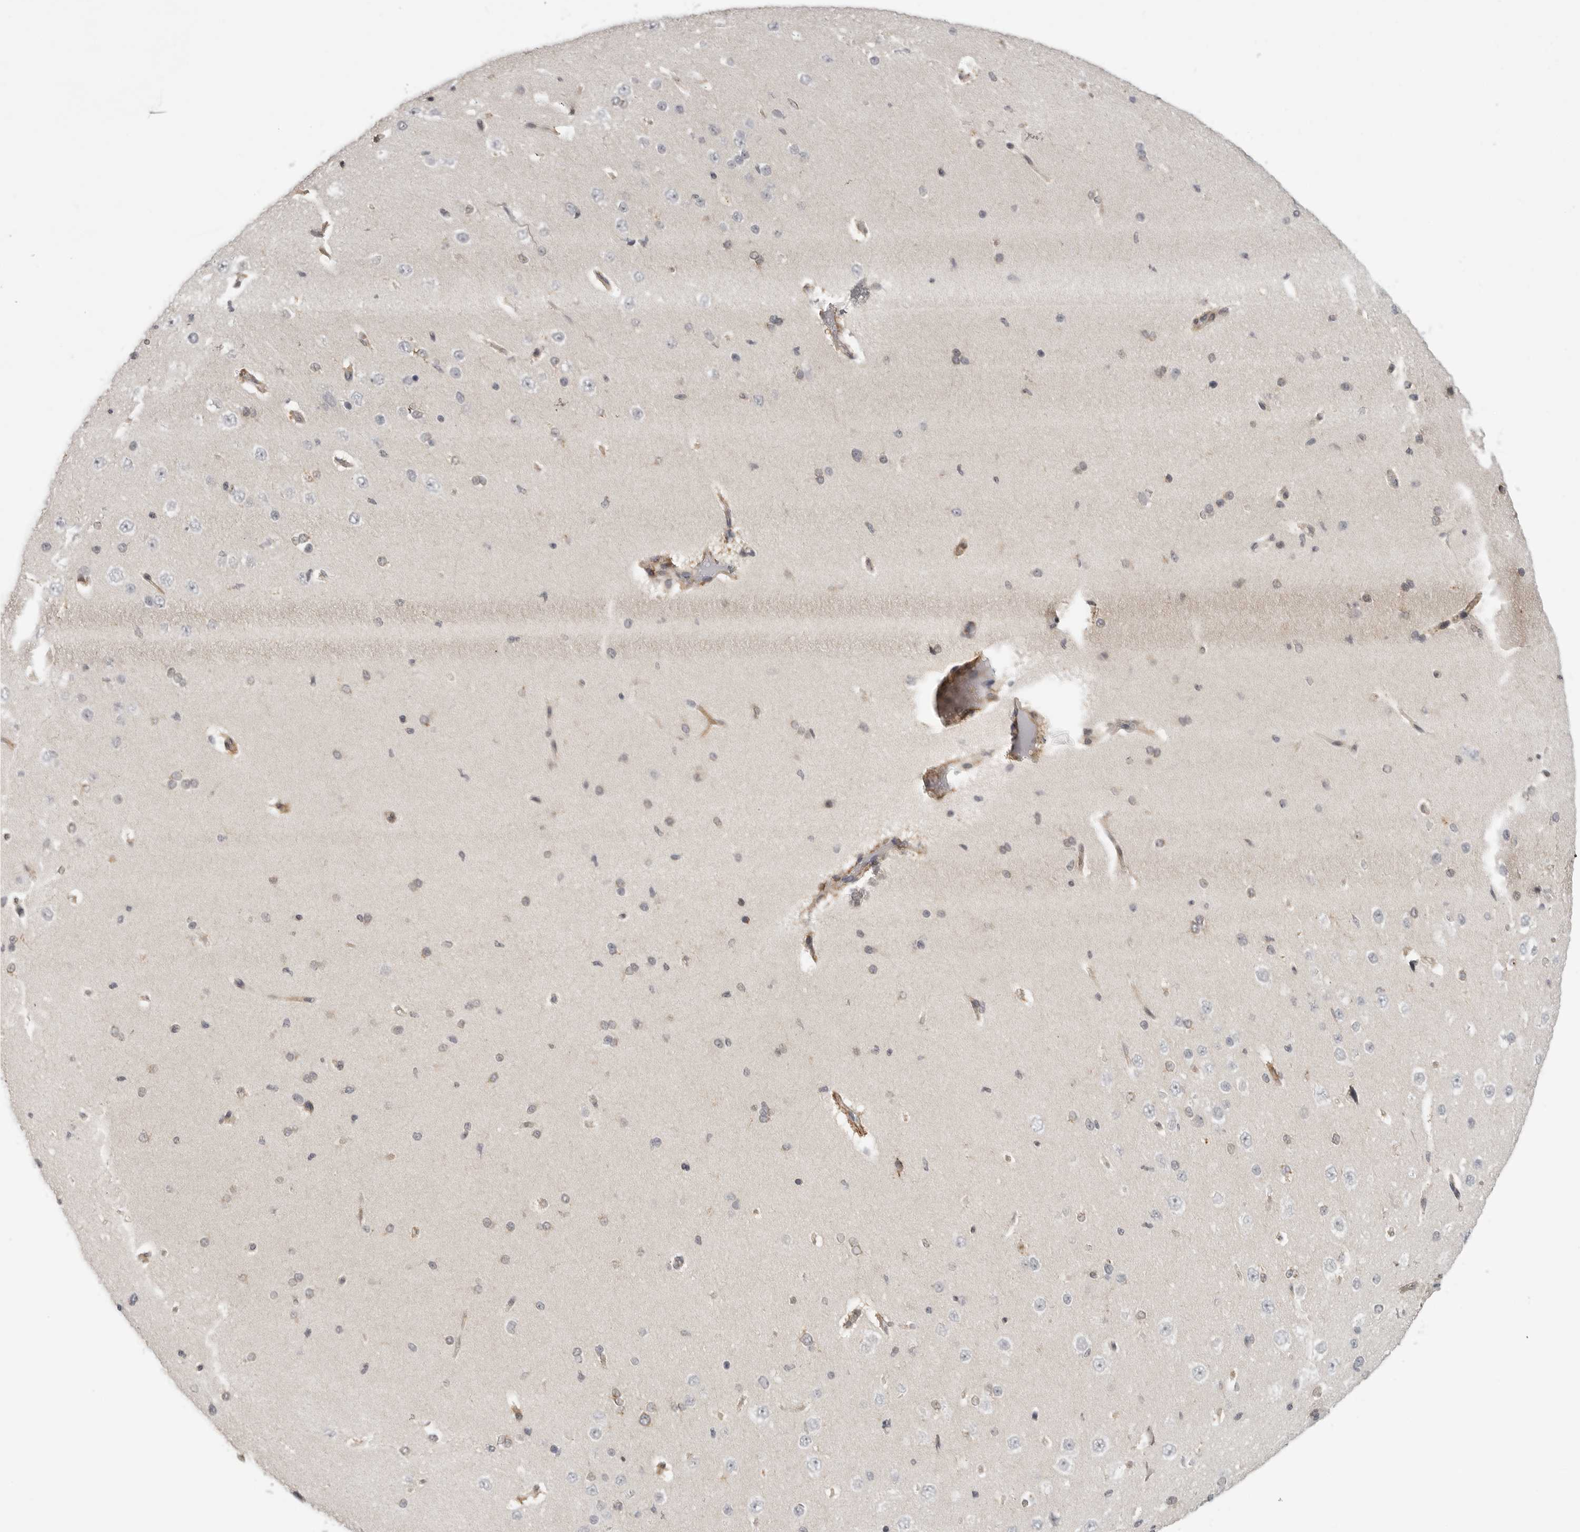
{"staining": {"intensity": "moderate", "quantity": "25%-75%", "location": "cytoplasmic/membranous"}, "tissue": "cerebral cortex", "cell_type": "Endothelial cells", "image_type": "normal", "snomed": [{"axis": "morphology", "description": "Normal tissue, NOS"}, {"axis": "morphology", "description": "Developmental malformation"}, {"axis": "topography", "description": "Cerebral cortex"}], "caption": "Unremarkable cerebral cortex exhibits moderate cytoplasmic/membranous positivity in about 25%-75% of endothelial cells, visualized by immunohistochemistry.", "gene": "TUT4", "patient": {"sex": "female", "age": 30}}